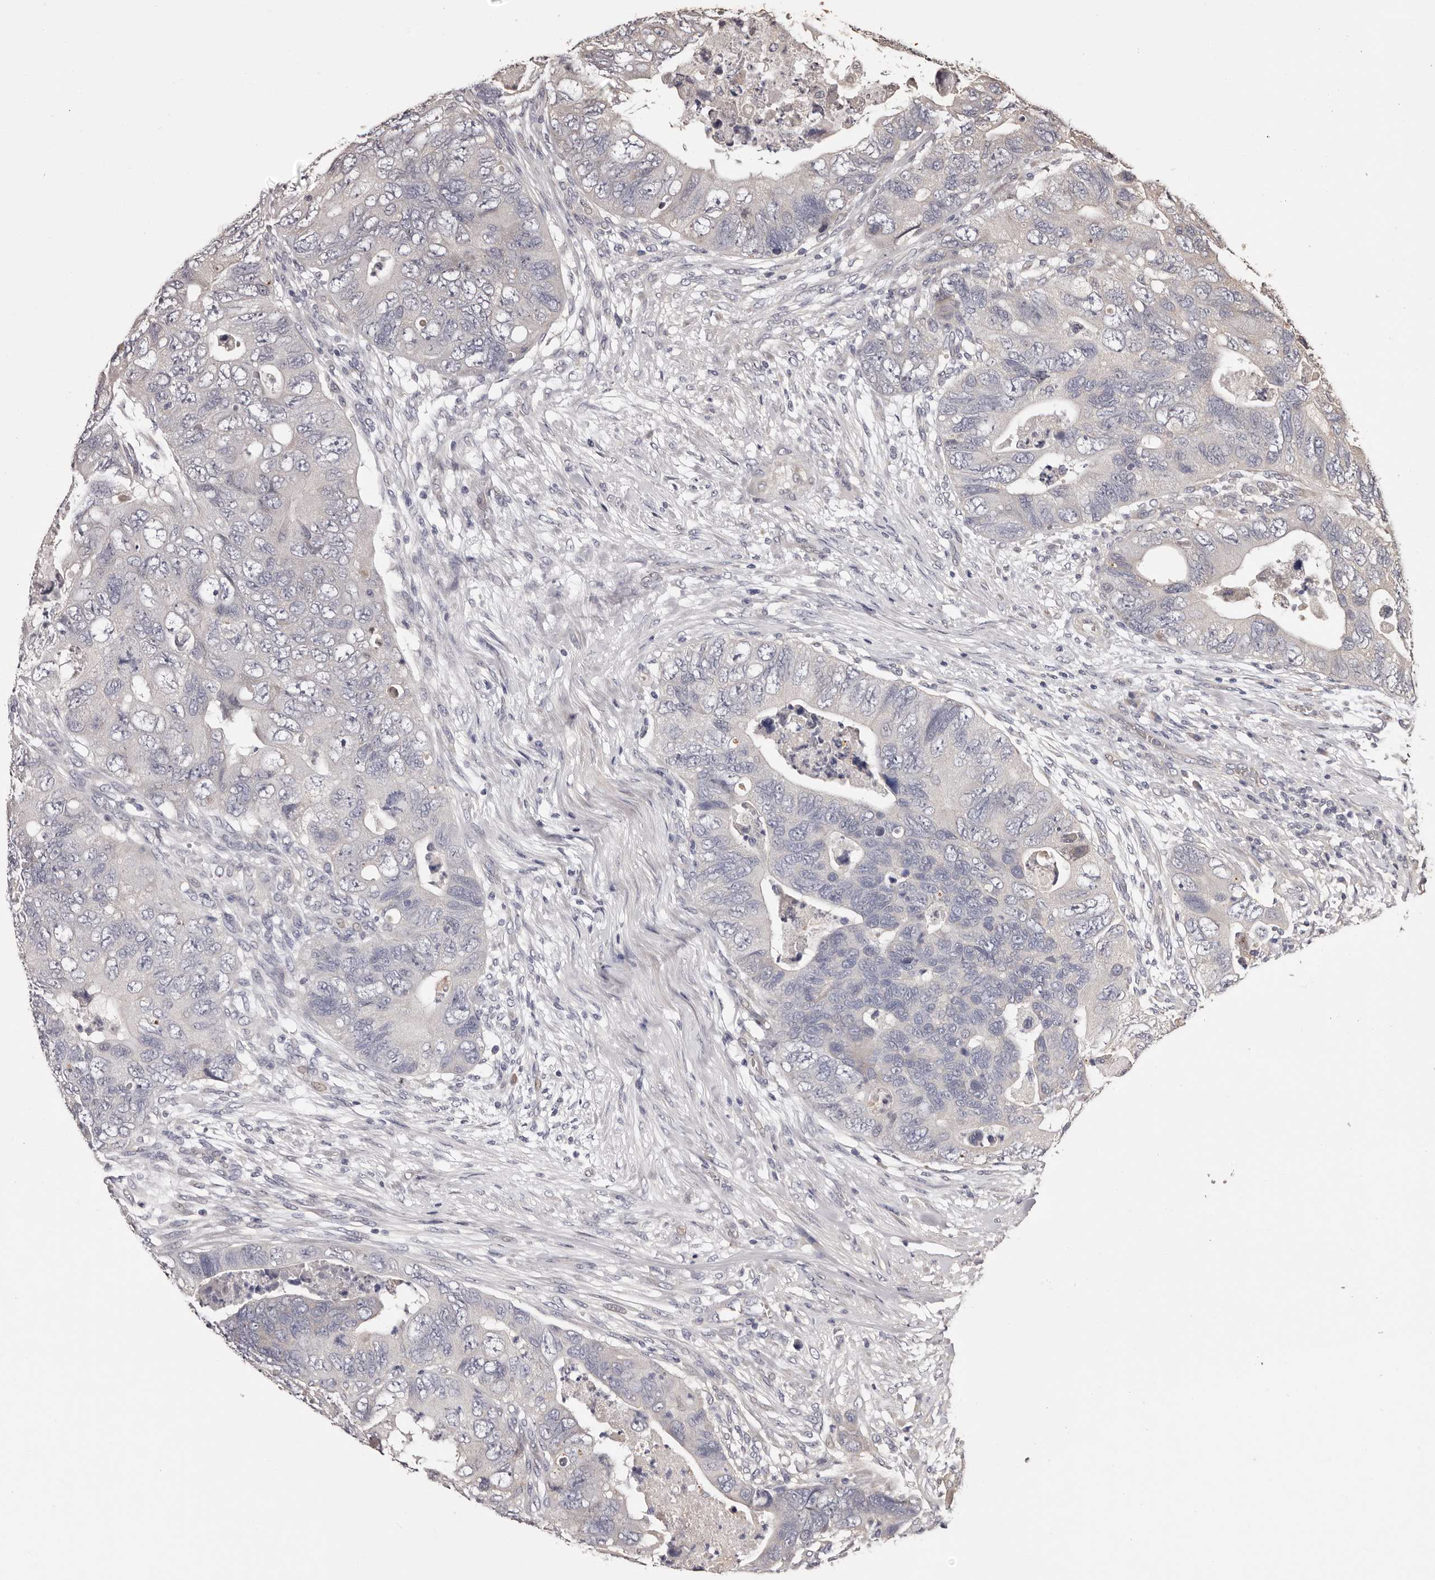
{"staining": {"intensity": "negative", "quantity": "none", "location": "none"}, "tissue": "colorectal cancer", "cell_type": "Tumor cells", "image_type": "cancer", "snomed": [{"axis": "morphology", "description": "Adenocarcinoma, NOS"}, {"axis": "topography", "description": "Rectum"}], "caption": "Immunohistochemical staining of colorectal cancer reveals no significant positivity in tumor cells. Brightfield microscopy of IHC stained with DAB (3,3'-diaminobenzidine) (brown) and hematoxylin (blue), captured at high magnification.", "gene": "ETNK1", "patient": {"sex": "male", "age": 63}}